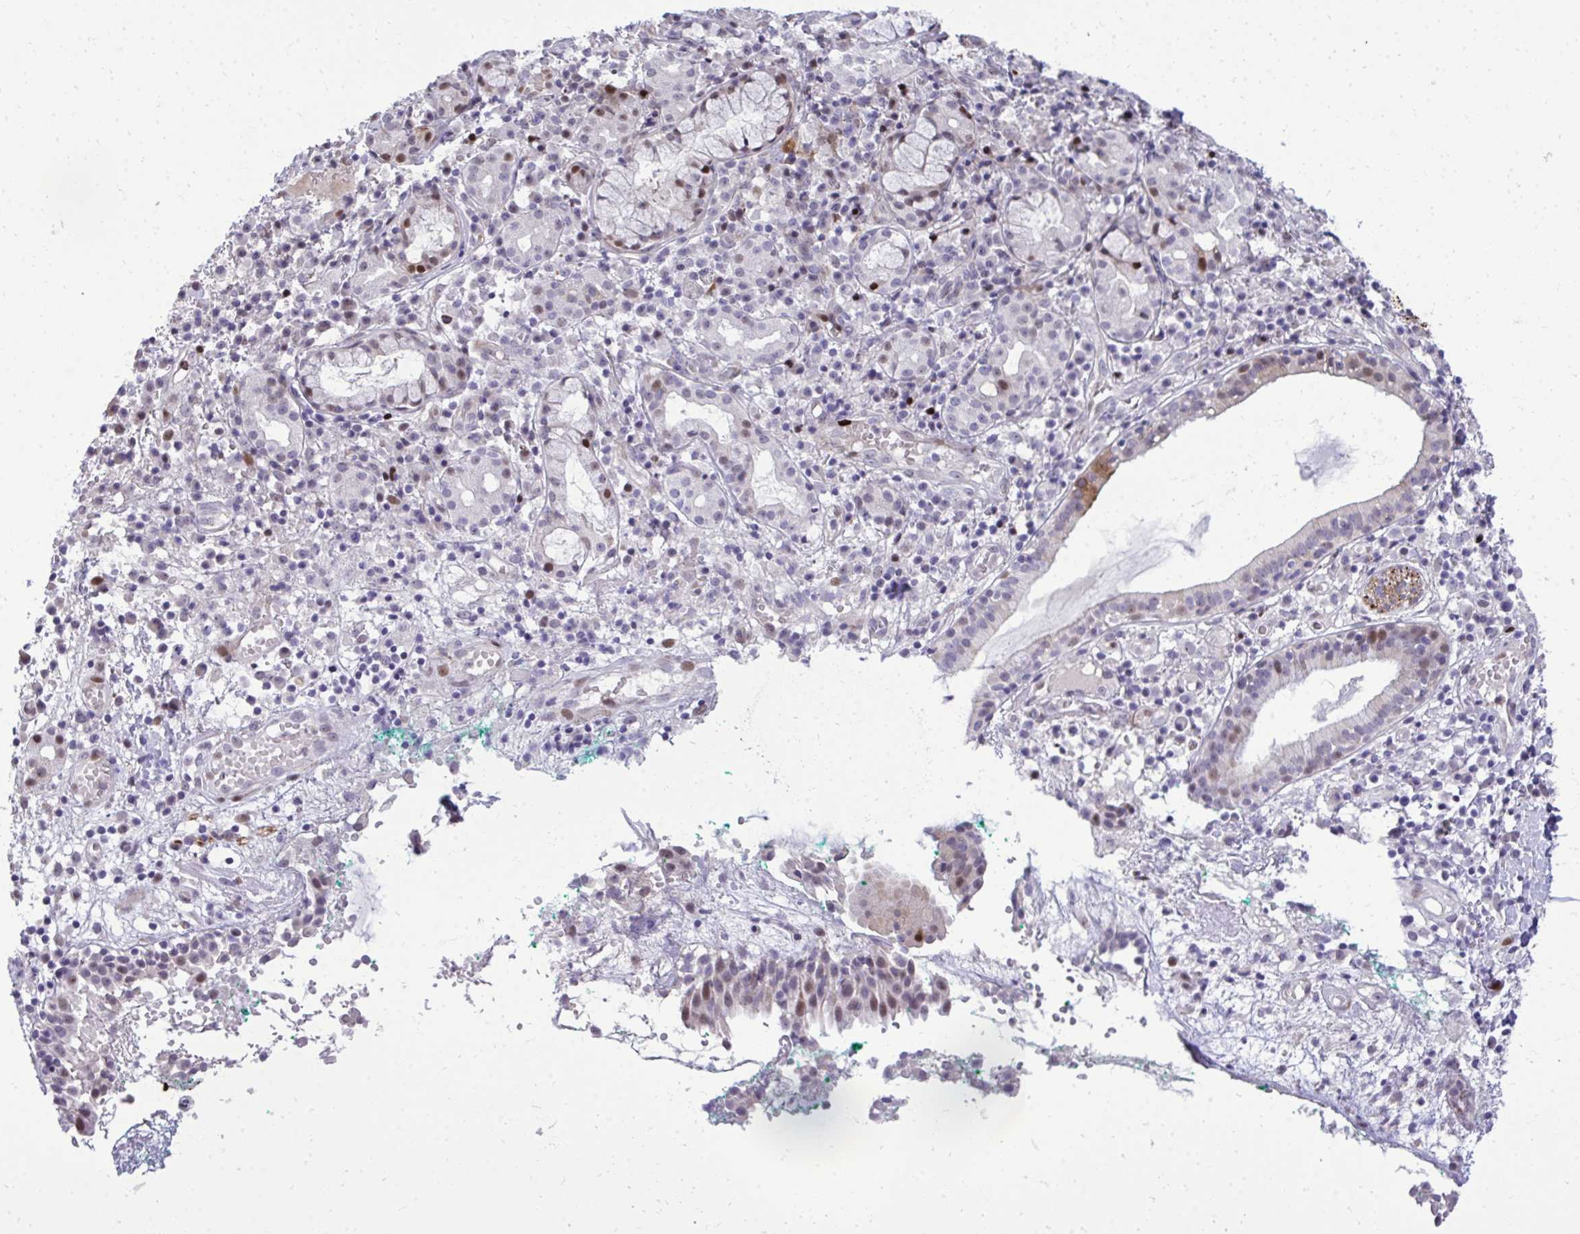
{"staining": {"intensity": "moderate", "quantity": "<25%", "location": "nuclear"}, "tissue": "nasopharynx", "cell_type": "Respiratory epithelial cells", "image_type": "normal", "snomed": [{"axis": "morphology", "description": "Normal tissue, NOS"}, {"axis": "morphology", "description": "Basal cell carcinoma"}, {"axis": "topography", "description": "Cartilage tissue"}, {"axis": "topography", "description": "Nasopharynx"}, {"axis": "topography", "description": "Oral tissue"}], "caption": "This micrograph shows normal nasopharynx stained with immunohistochemistry to label a protein in brown. The nuclear of respiratory epithelial cells show moderate positivity for the protein. Nuclei are counter-stained blue.", "gene": "DLX4", "patient": {"sex": "female", "age": 77}}